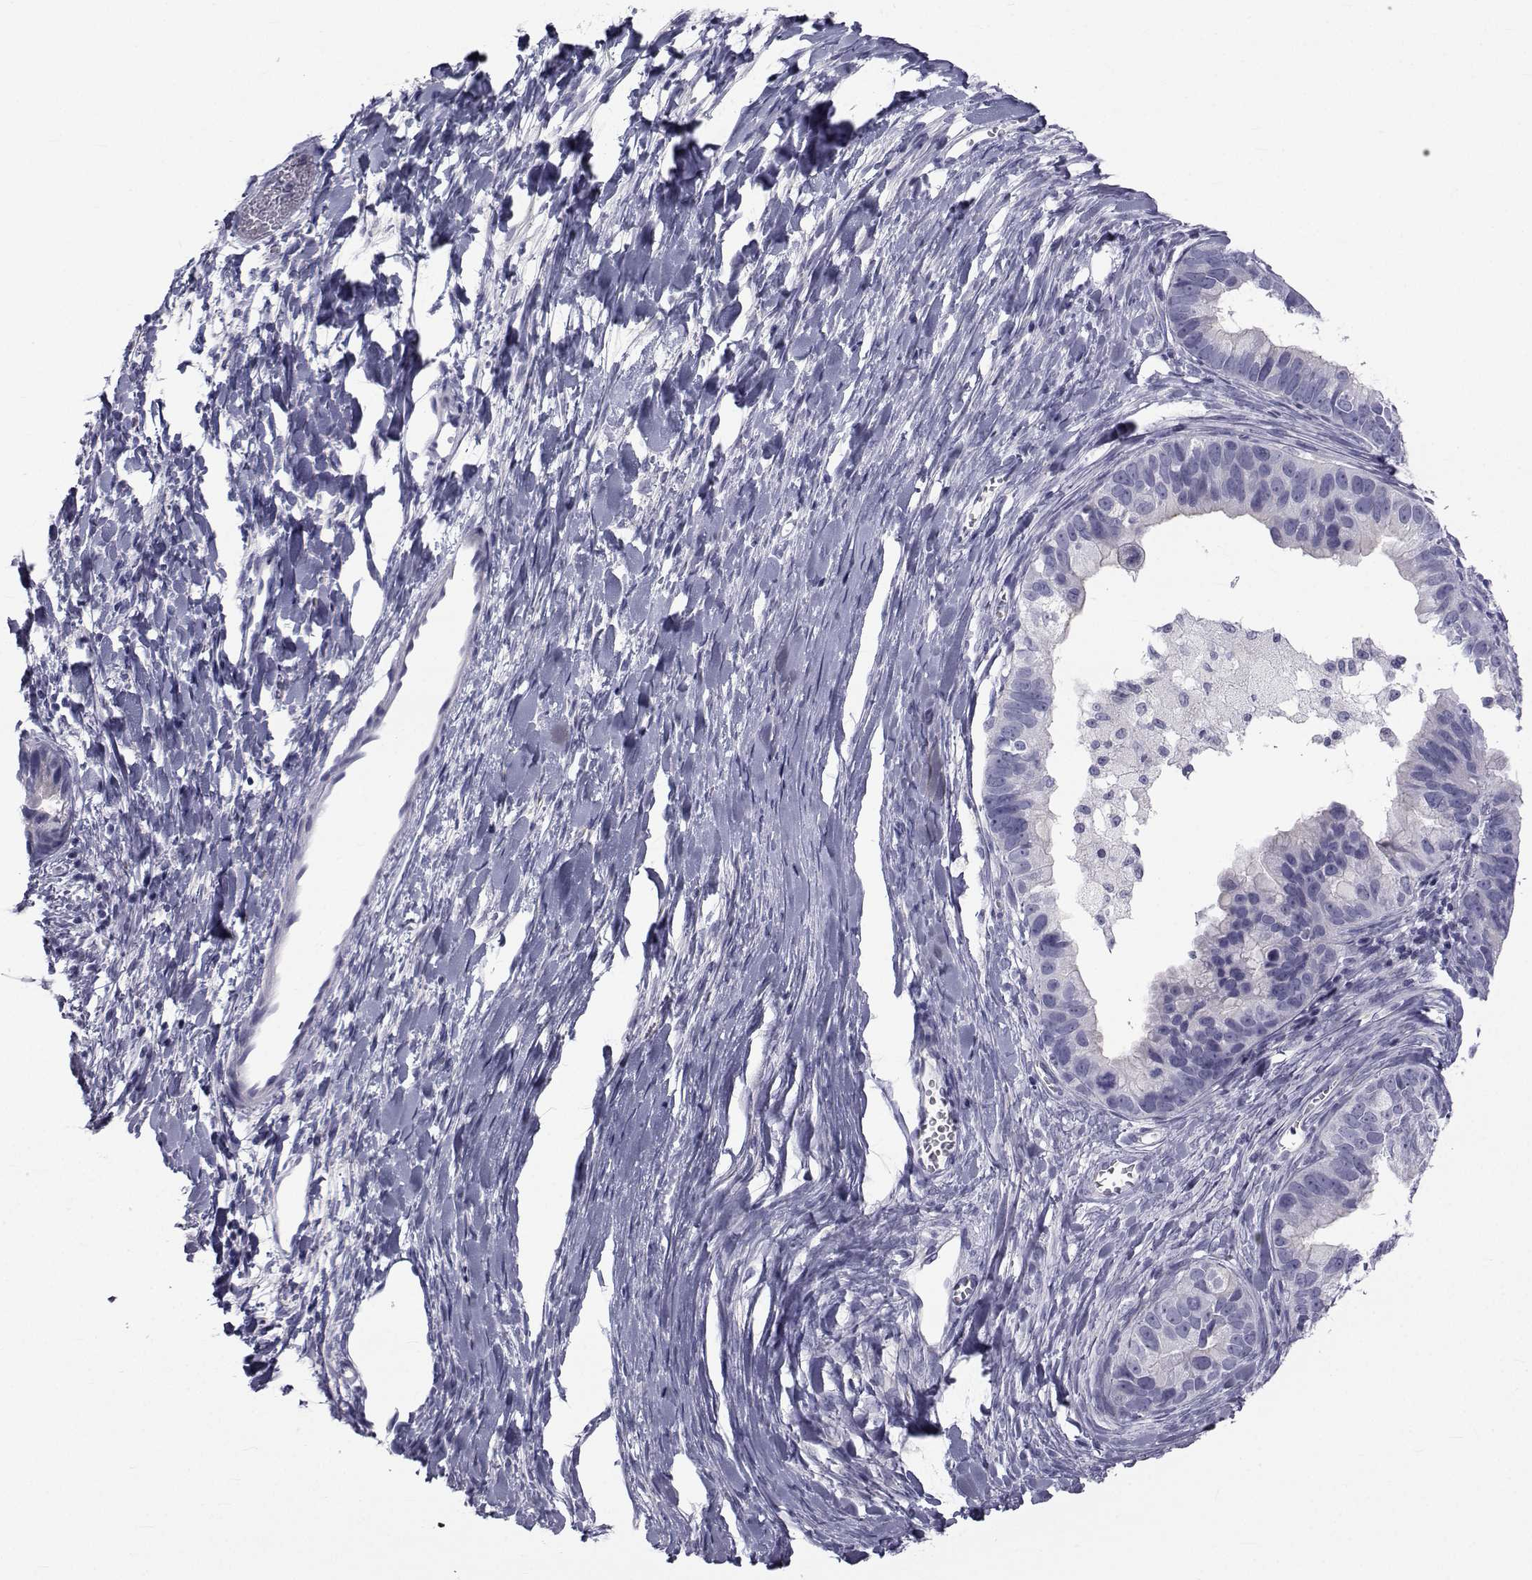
{"staining": {"intensity": "negative", "quantity": "none", "location": "none"}, "tissue": "ovarian cancer", "cell_type": "Tumor cells", "image_type": "cancer", "snomed": [{"axis": "morphology", "description": "Cystadenocarcinoma, mucinous, NOS"}, {"axis": "topography", "description": "Ovary"}], "caption": "Immunohistochemical staining of ovarian cancer reveals no significant staining in tumor cells. (Stains: DAB (3,3'-diaminobenzidine) IHC with hematoxylin counter stain, Microscopy: brightfield microscopy at high magnification).", "gene": "FDXR", "patient": {"sex": "female", "age": 76}}